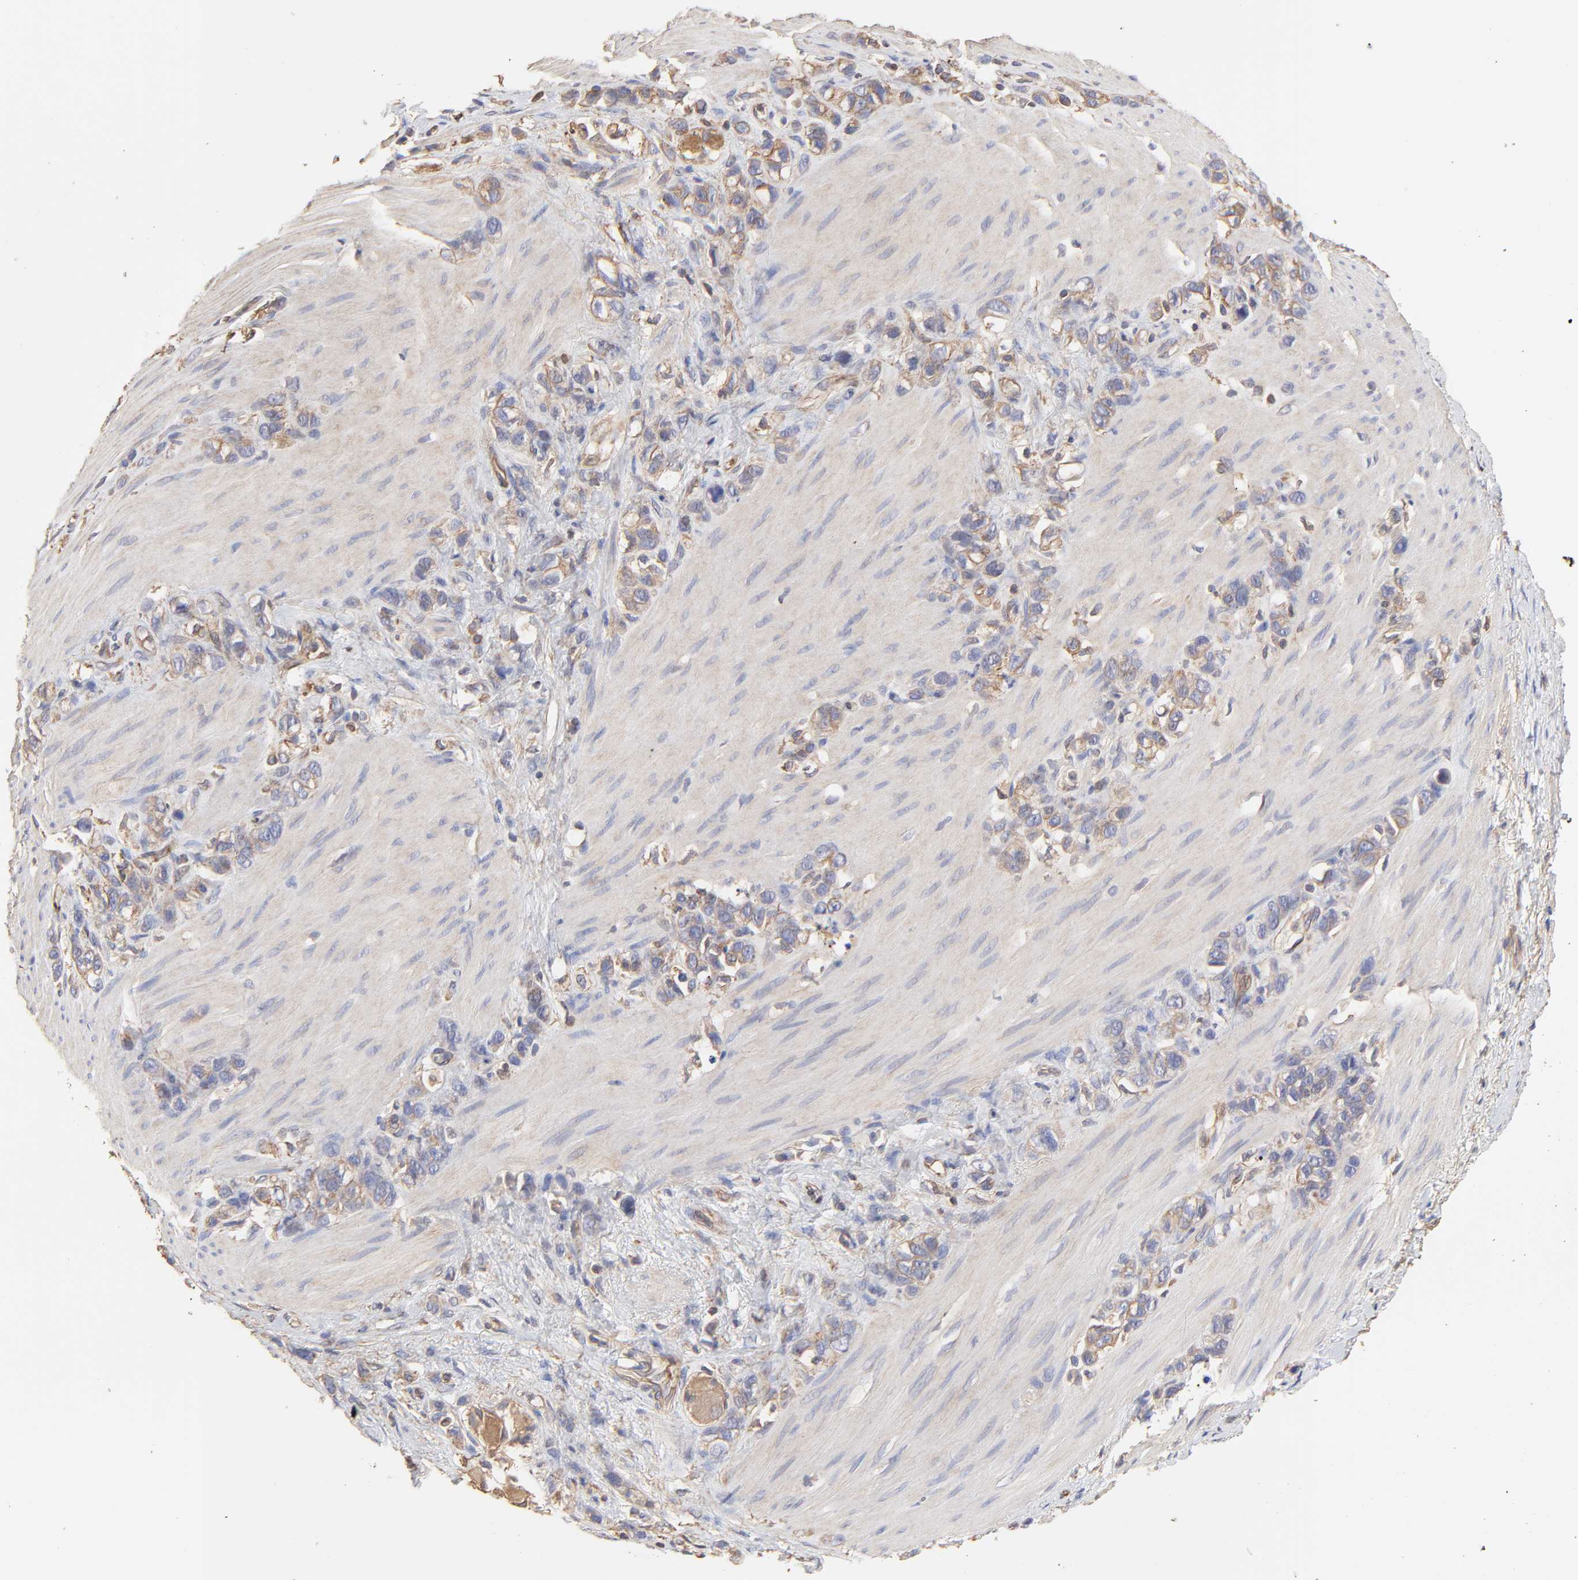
{"staining": {"intensity": "weak", "quantity": "25%-75%", "location": "cytoplasmic/membranous"}, "tissue": "stomach cancer", "cell_type": "Tumor cells", "image_type": "cancer", "snomed": [{"axis": "morphology", "description": "Normal tissue, NOS"}, {"axis": "morphology", "description": "Adenocarcinoma, NOS"}, {"axis": "morphology", "description": "Adenocarcinoma, High grade"}, {"axis": "topography", "description": "Stomach, upper"}, {"axis": "topography", "description": "Stomach"}], "caption": "A photomicrograph of stomach cancer stained for a protein reveals weak cytoplasmic/membranous brown staining in tumor cells. Using DAB (3,3'-diaminobenzidine) (brown) and hematoxylin (blue) stains, captured at high magnification using brightfield microscopy.", "gene": "LRCH2", "patient": {"sex": "female", "age": 65}}